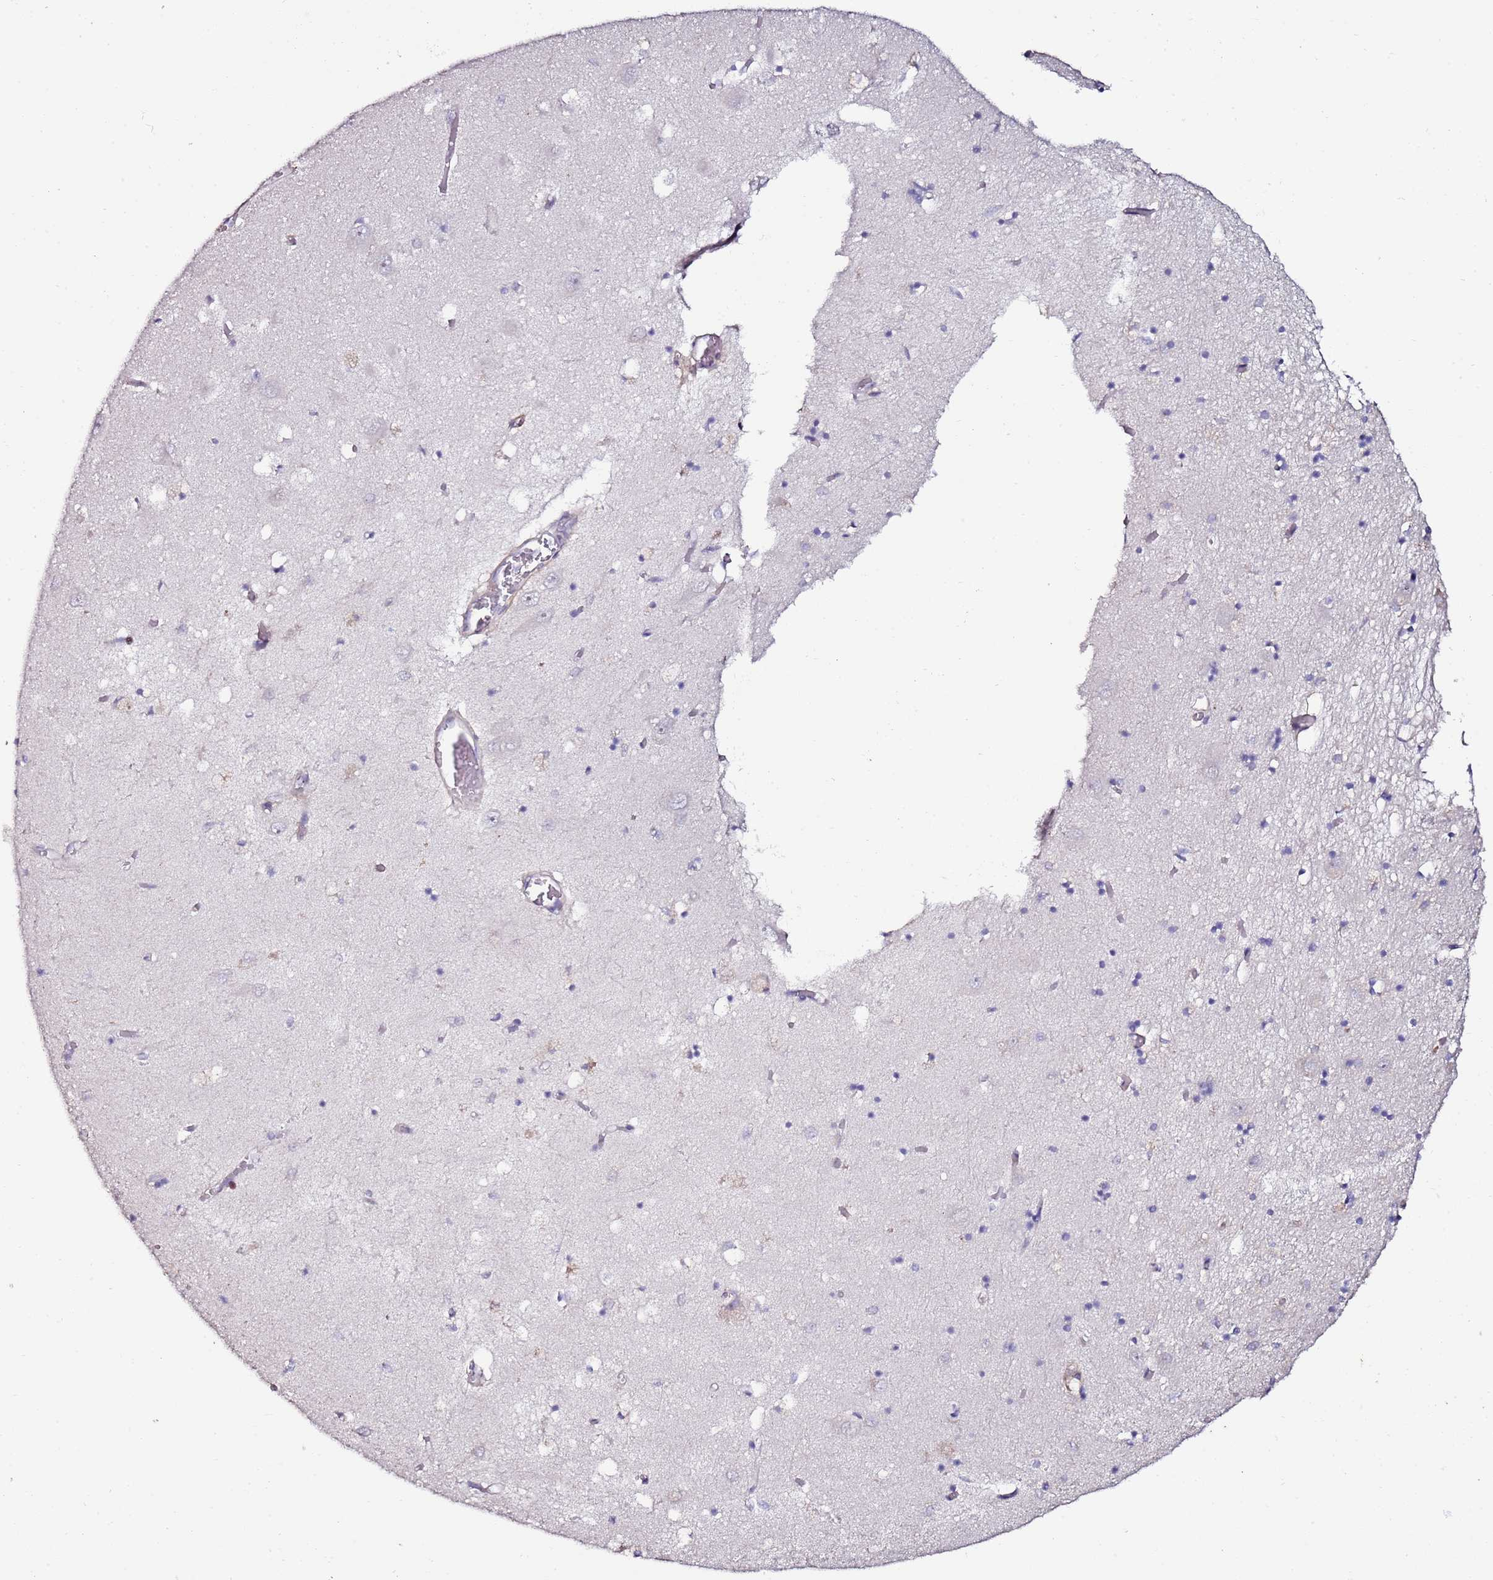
{"staining": {"intensity": "negative", "quantity": "none", "location": "none"}, "tissue": "hippocampus", "cell_type": "Glial cells", "image_type": "normal", "snomed": [{"axis": "morphology", "description": "Normal tissue, NOS"}, {"axis": "topography", "description": "Hippocampus"}], "caption": "DAB (3,3'-diaminobenzidine) immunohistochemical staining of benign human hippocampus shows no significant expression in glial cells.", "gene": "C3orf80", "patient": {"sex": "male", "age": 70}}